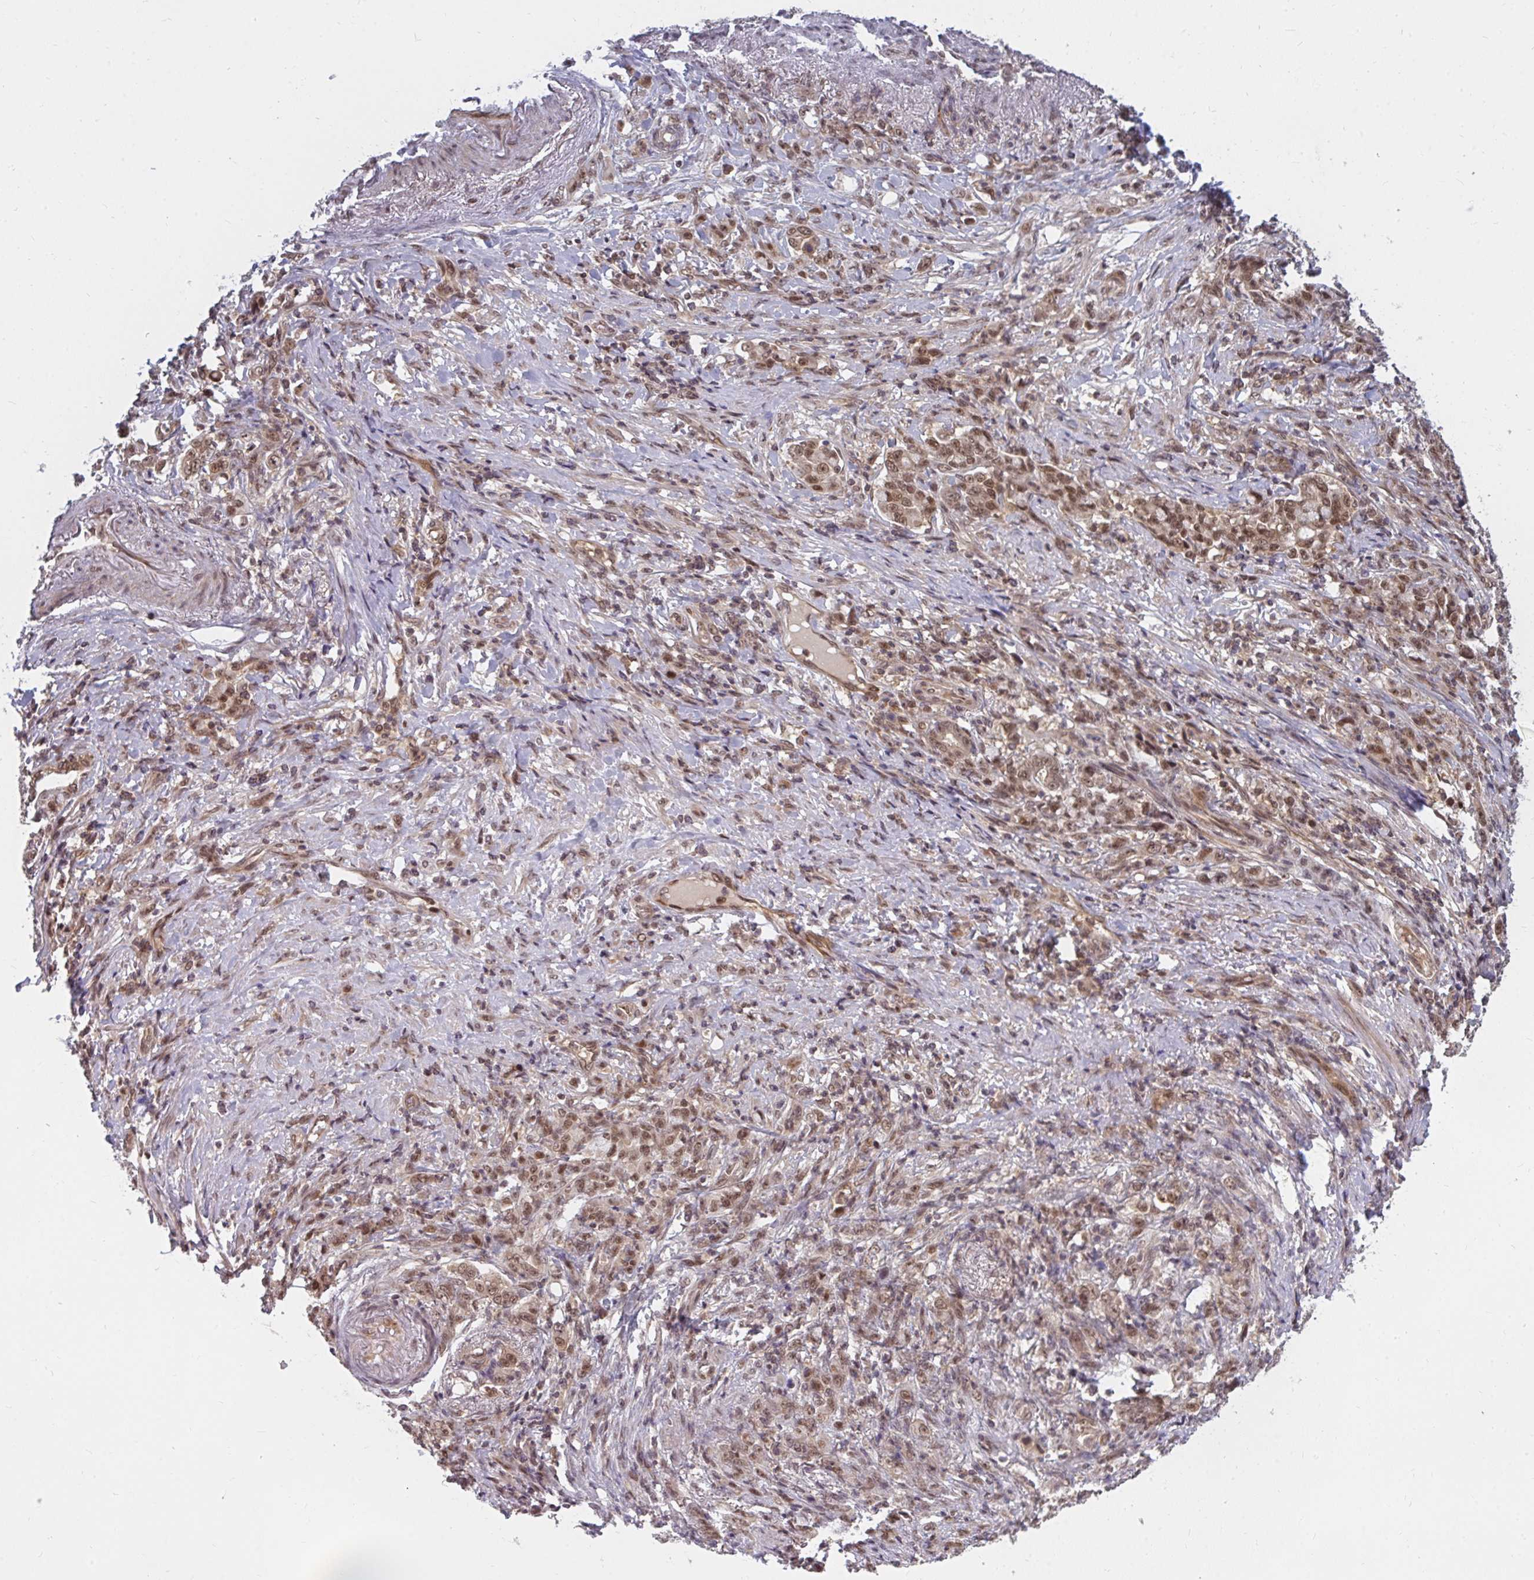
{"staining": {"intensity": "moderate", "quantity": ">75%", "location": "nuclear"}, "tissue": "stomach cancer", "cell_type": "Tumor cells", "image_type": "cancer", "snomed": [{"axis": "morphology", "description": "Adenocarcinoma, NOS"}, {"axis": "topography", "description": "Stomach"}], "caption": "Human stomach cancer (adenocarcinoma) stained with a brown dye demonstrates moderate nuclear positive positivity in about >75% of tumor cells.", "gene": "GTF3C6", "patient": {"sex": "female", "age": 79}}